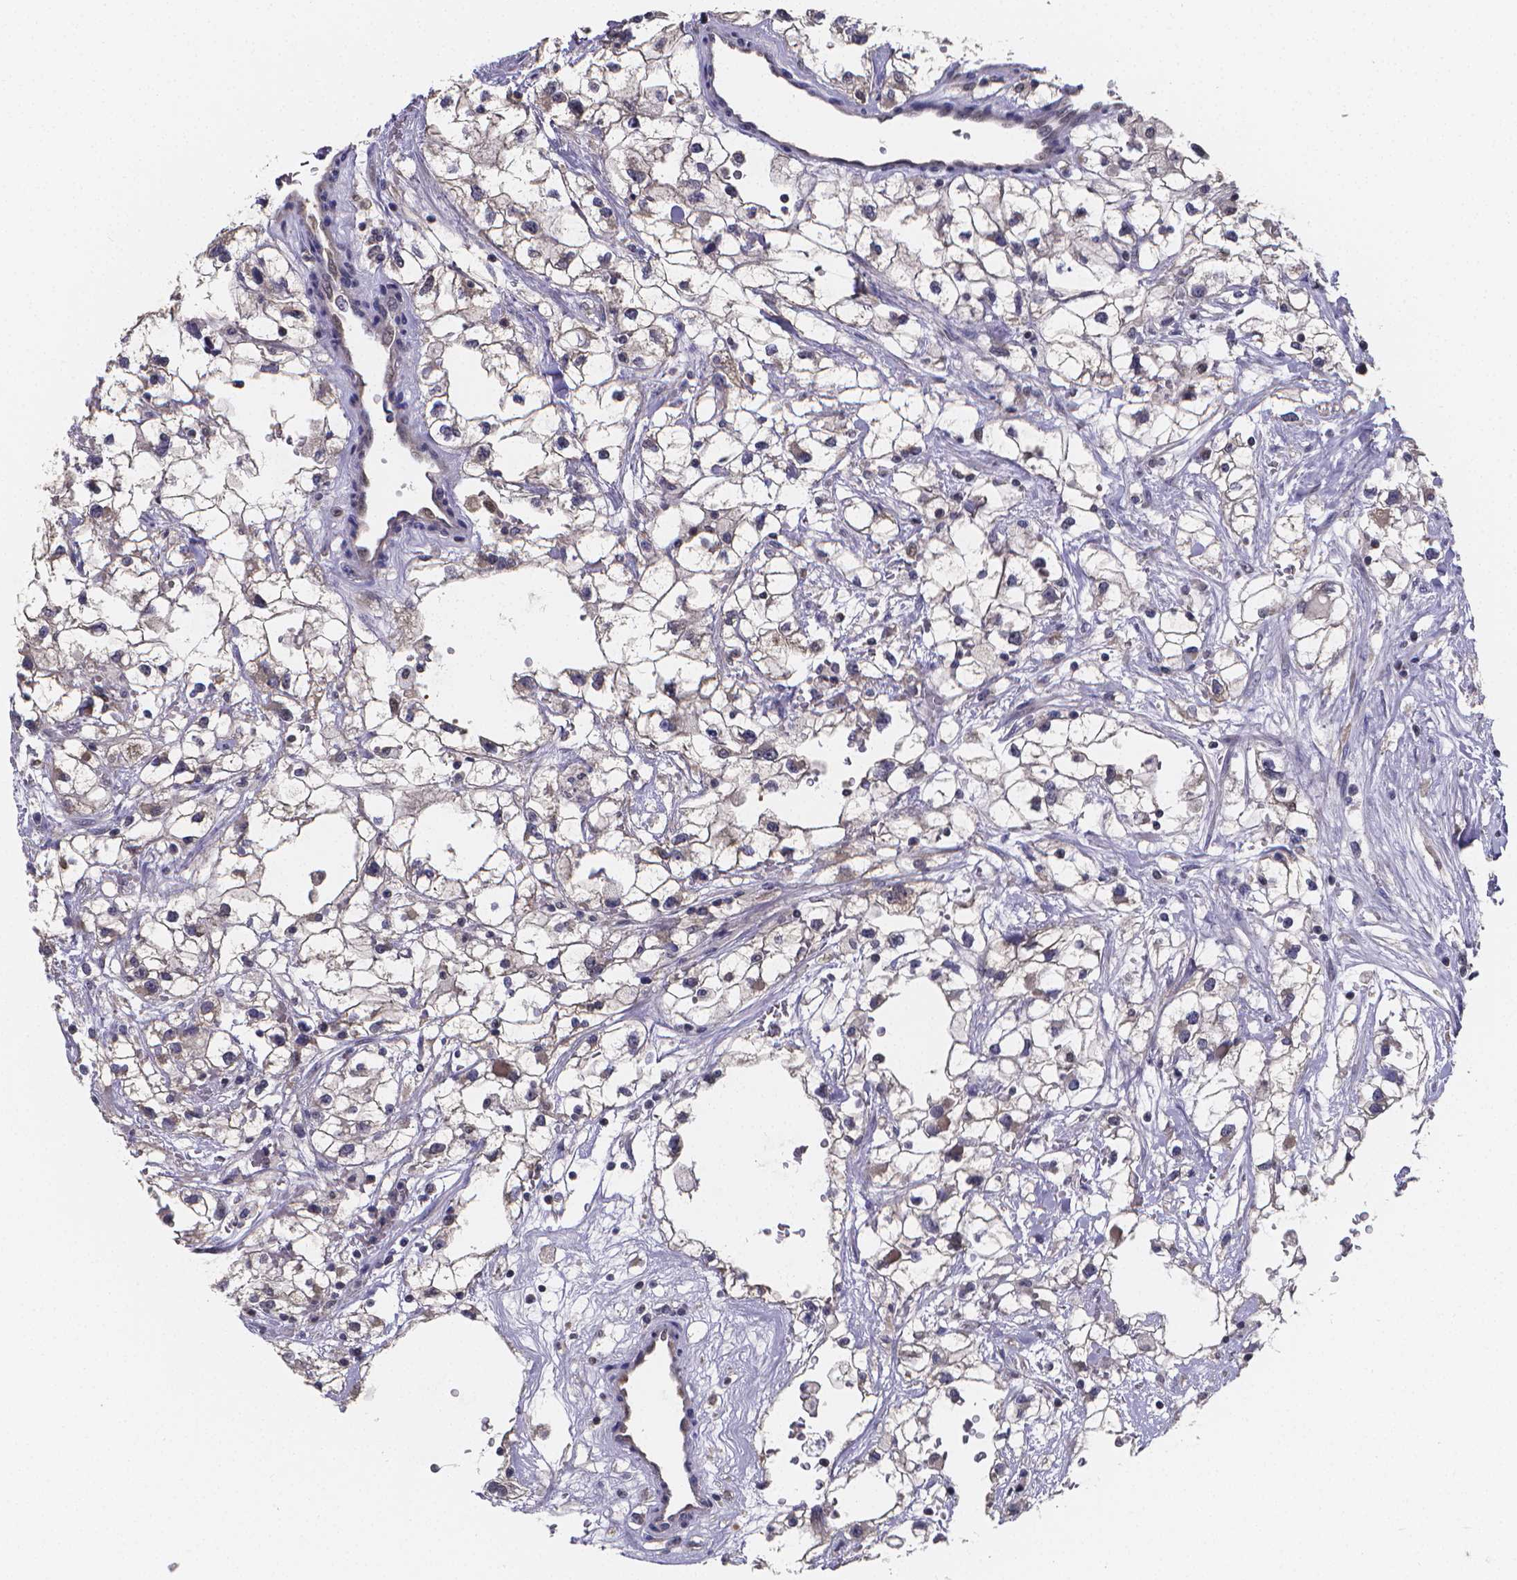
{"staining": {"intensity": "negative", "quantity": "none", "location": "none"}, "tissue": "renal cancer", "cell_type": "Tumor cells", "image_type": "cancer", "snomed": [{"axis": "morphology", "description": "Adenocarcinoma, NOS"}, {"axis": "topography", "description": "Kidney"}], "caption": "The micrograph displays no significant expression in tumor cells of renal adenocarcinoma.", "gene": "PAH", "patient": {"sex": "male", "age": 59}}